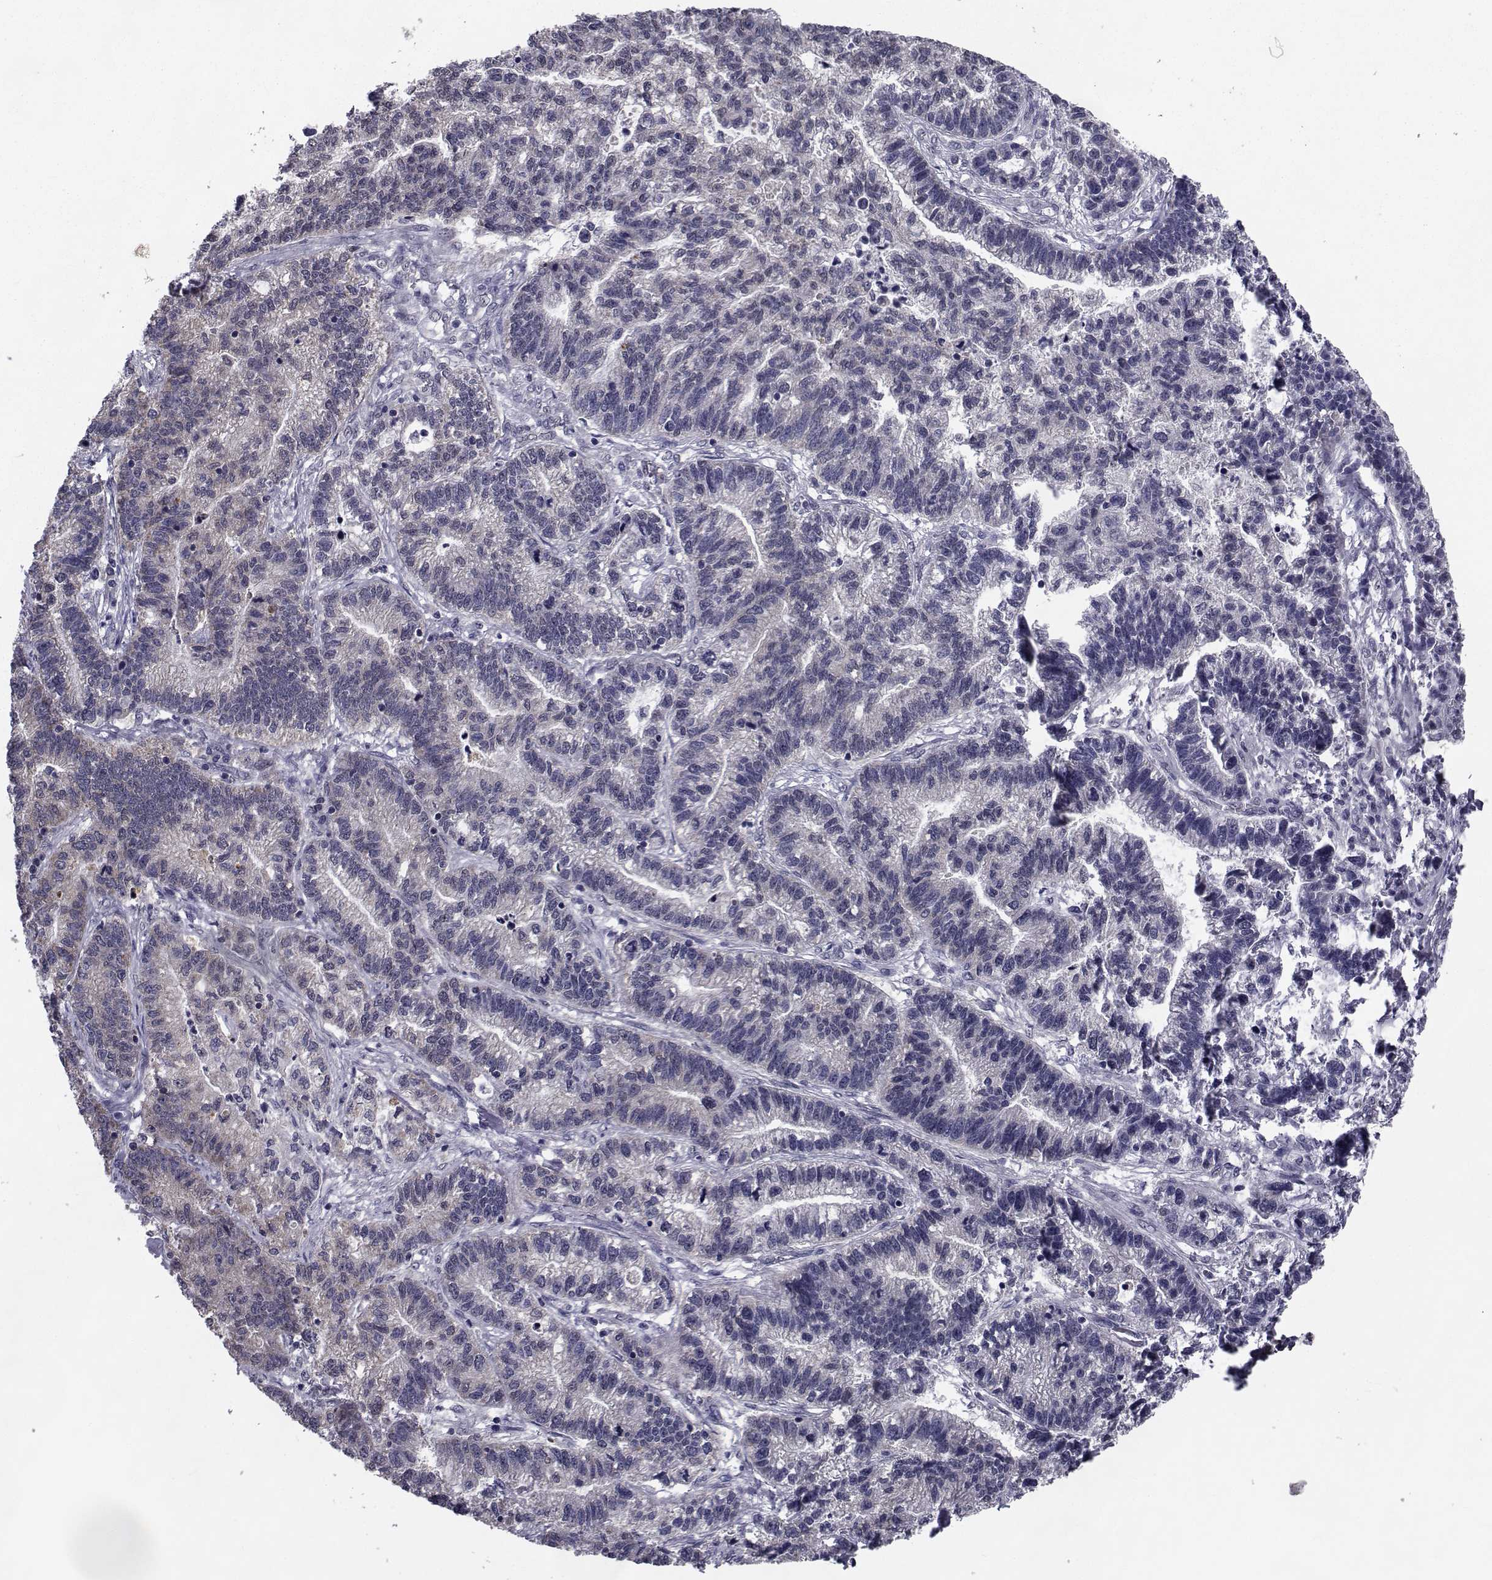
{"staining": {"intensity": "weak", "quantity": "<25%", "location": "cytoplasmic/membranous"}, "tissue": "stomach cancer", "cell_type": "Tumor cells", "image_type": "cancer", "snomed": [{"axis": "morphology", "description": "Adenocarcinoma, NOS"}, {"axis": "topography", "description": "Stomach"}], "caption": "IHC of human adenocarcinoma (stomach) exhibits no positivity in tumor cells.", "gene": "CYP2S1", "patient": {"sex": "male", "age": 83}}